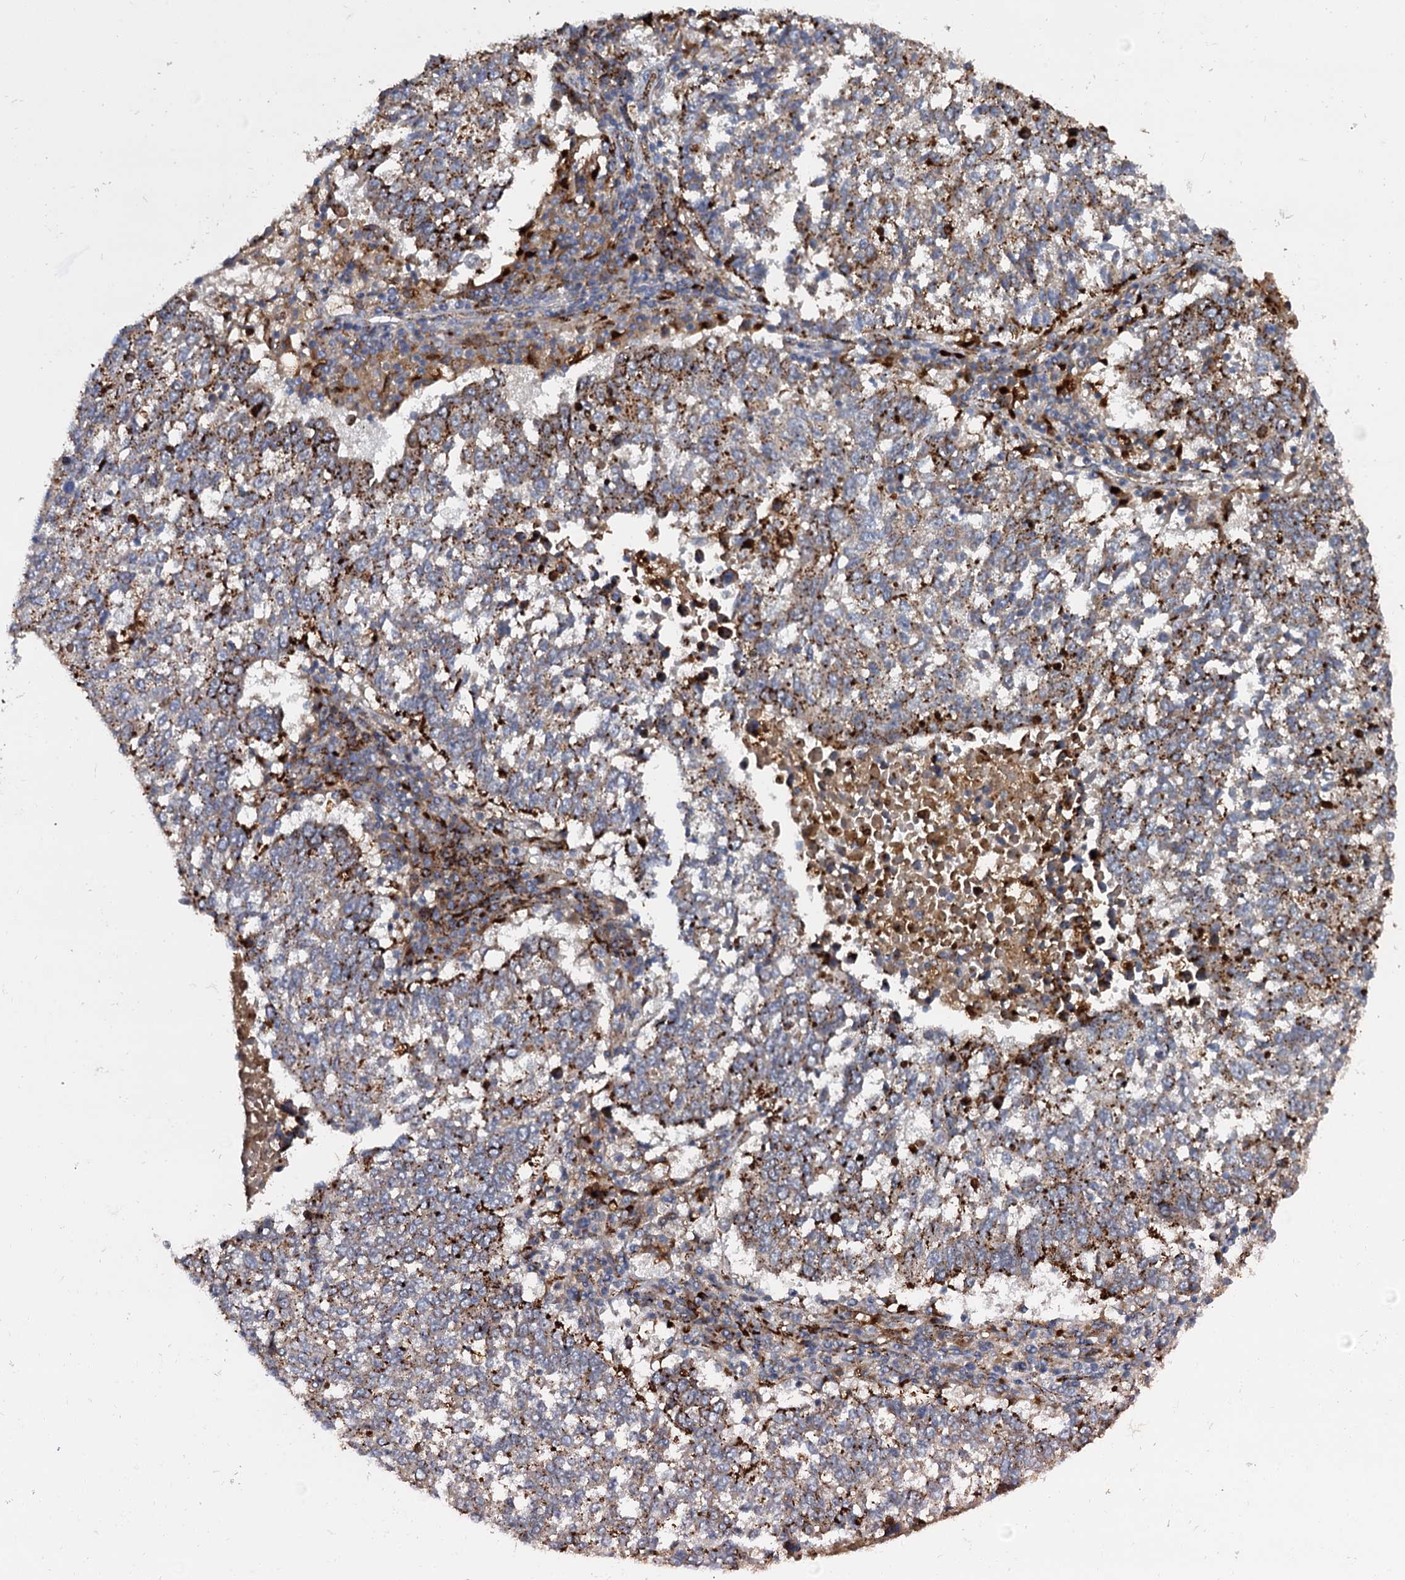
{"staining": {"intensity": "strong", "quantity": "25%-75%", "location": "cytoplasmic/membranous"}, "tissue": "lung cancer", "cell_type": "Tumor cells", "image_type": "cancer", "snomed": [{"axis": "morphology", "description": "Squamous cell carcinoma, NOS"}, {"axis": "topography", "description": "Lung"}], "caption": "Immunohistochemical staining of human lung squamous cell carcinoma demonstrates strong cytoplasmic/membranous protein positivity in about 25%-75% of tumor cells. The staining was performed using DAB, with brown indicating positive protein expression. Nuclei are stained blue with hematoxylin.", "gene": "GBA1", "patient": {"sex": "male", "age": 73}}